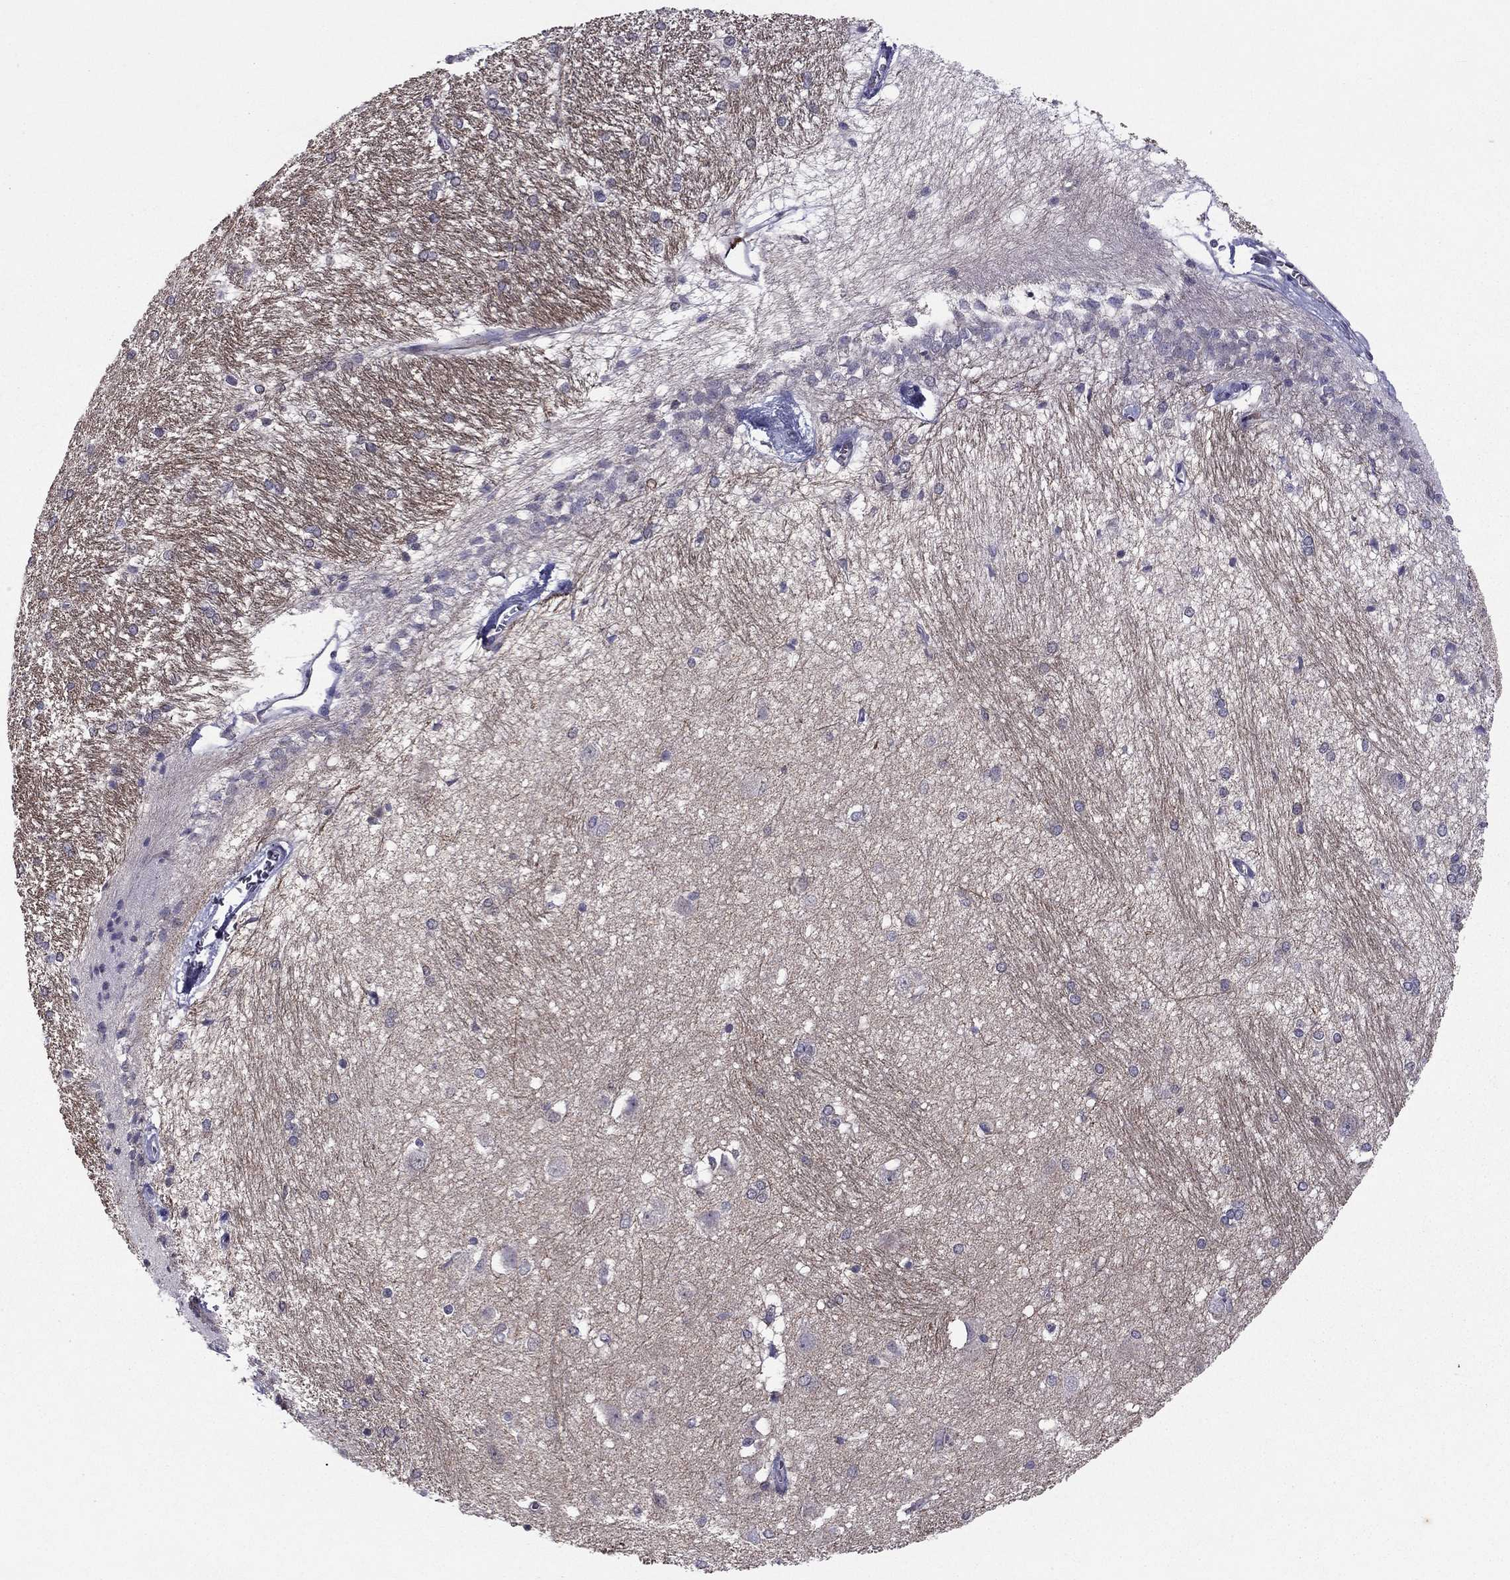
{"staining": {"intensity": "moderate", "quantity": "<25%", "location": "cytoplasmic/membranous"}, "tissue": "hippocampus", "cell_type": "Glial cells", "image_type": "normal", "snomed": [{"axis": "morphology", "description": "Normal tissue, NOS"}, {"axis": "topography", "description": "Cerebral cortex"}, {"axis": "topography", "description": "Hippocampus"}], "caption": "Brown immunohistochemical staining in unremarkable hippocampus shows moderate cytoplasmic/membranous staining in about <25% of glial cells.", "gene": "HCN1", "patient": {"sex": "female", "age": 19}}